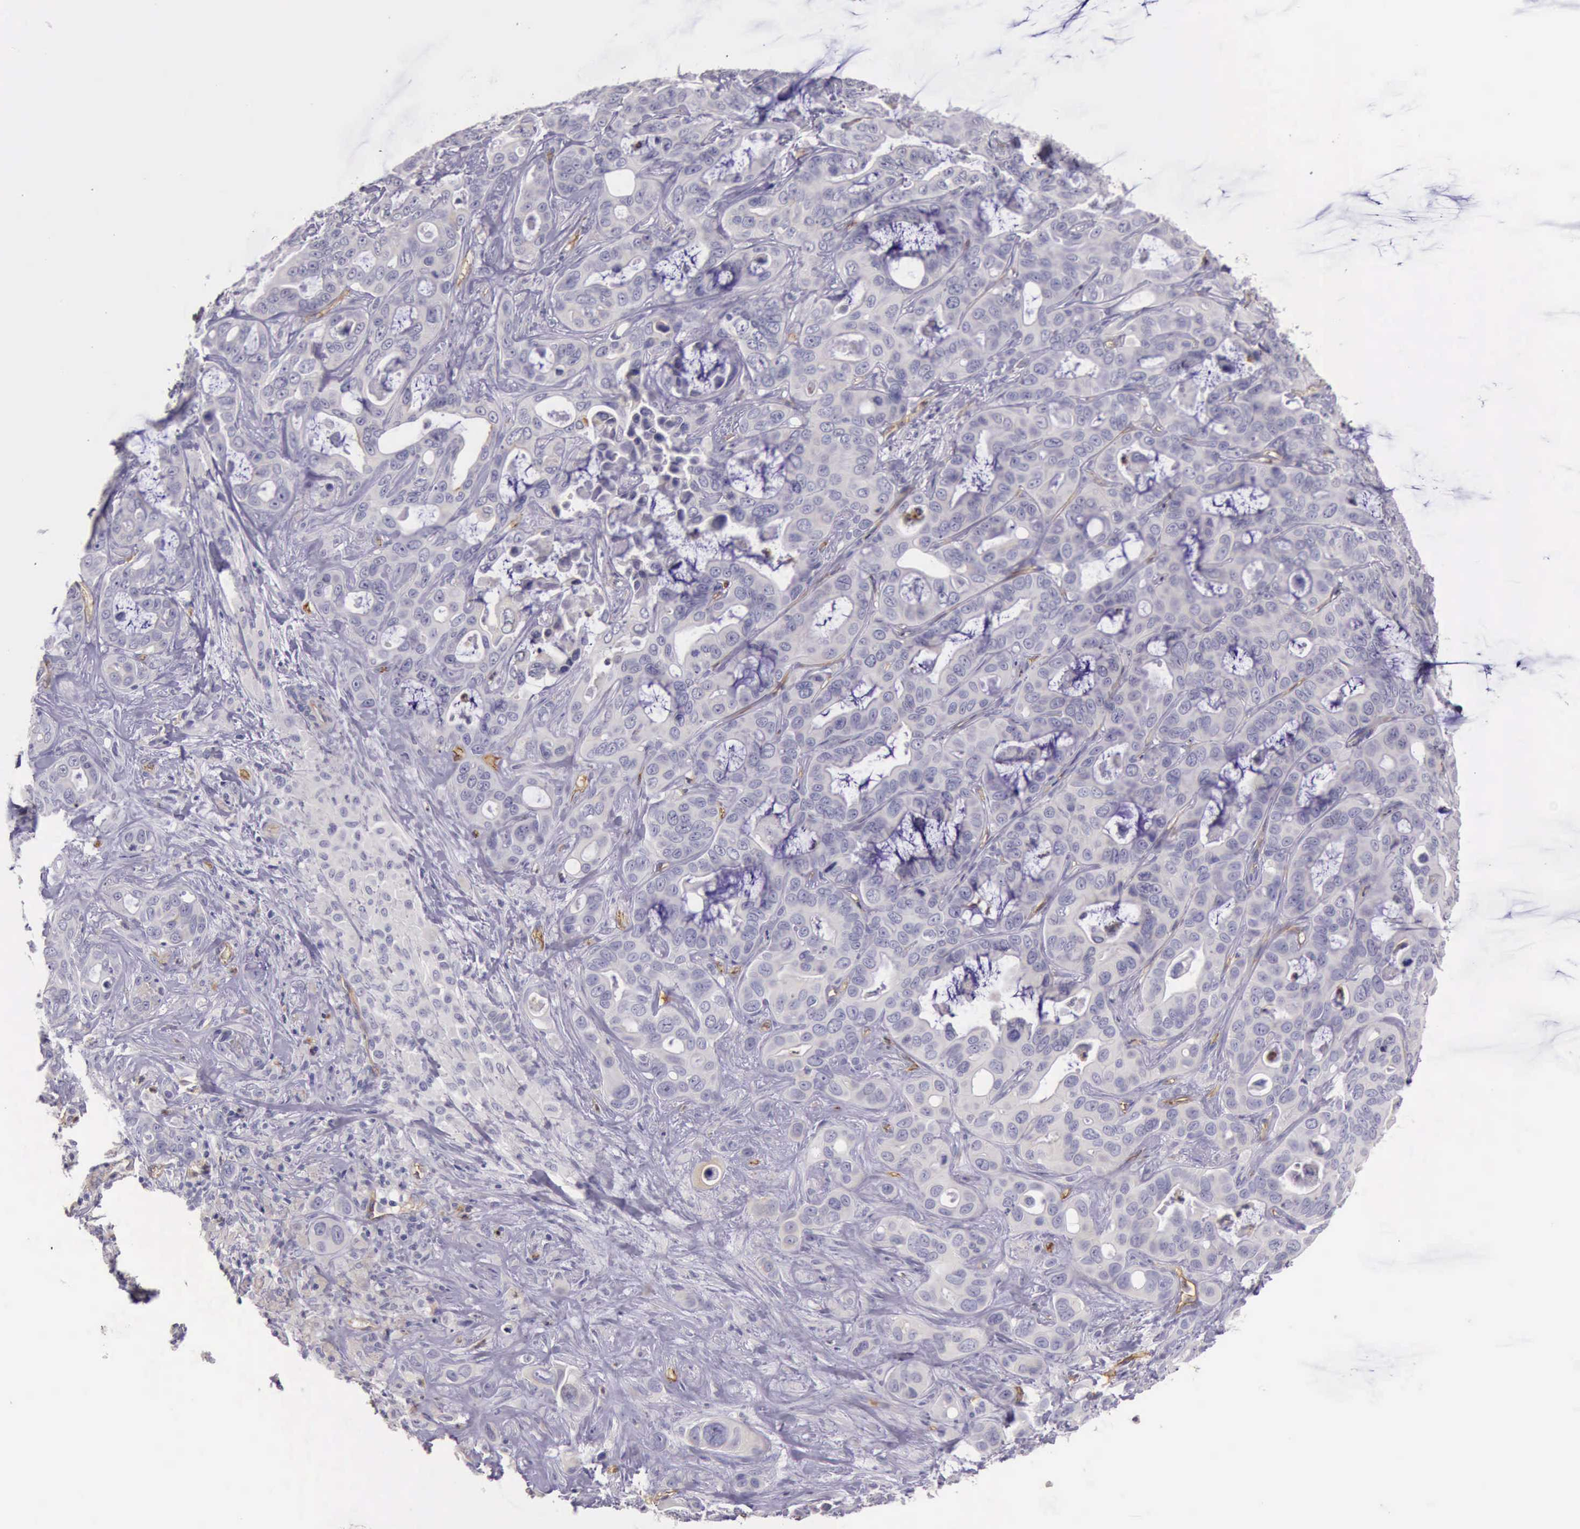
{"staining": {"intensity": "negative", "quantity": "none", "location": "none"}, "tissue": "liver cancer", "cell_type": "Tumor cells", "image_type": "cancer", "snomed": [{"axis": "morphology", "description": "Cholangiocarcinoma"}, {"axis": "topography", "description": "Liver"}], "caption": "High power microscopy micrograph of an immunohistochemistry image of liver cancer (cholangiocarcinoma), revealing no significant positivity in tumor cells. Nuclei are stained in blue.", "gene": "TCEANC", "patient": {"sex": "female", "age": 79}}